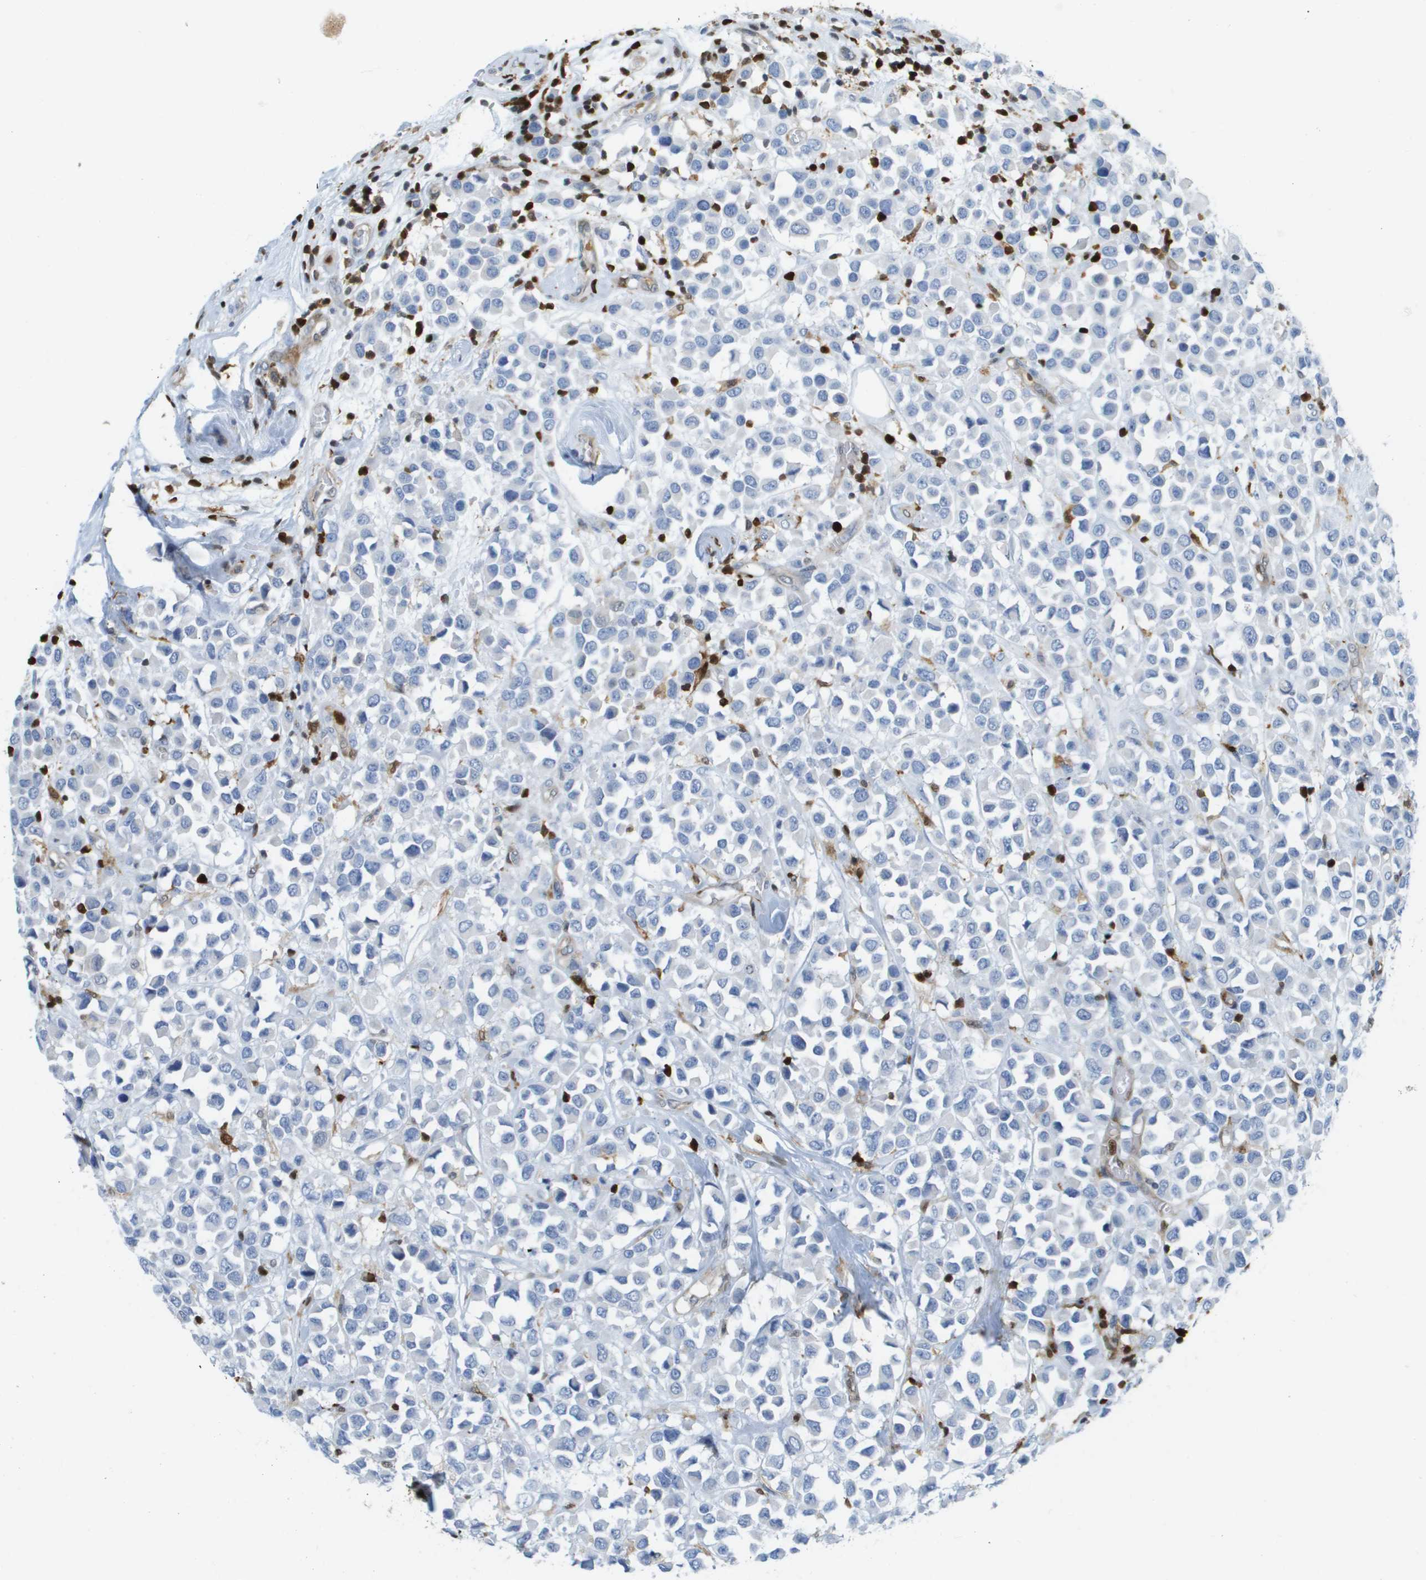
{"staining": {"intensity": "negative", "quantity": "none", "location": "none"}, "tissue": "breast cancer", "cell_type": "Tumor cells", "image_type": "cancer", "snomed": [{"axis": "morphology", "description": "Duct carcinoma"}, {"axis": "topography", "description": "Breast"}], "caption": "Immunohistochemistry (IHC) of human intraductal carcinoma (breast) reveals no expression in tumor cells.", "gene": "DOCK5", "patient": {"sex": "female", "age": 61}}